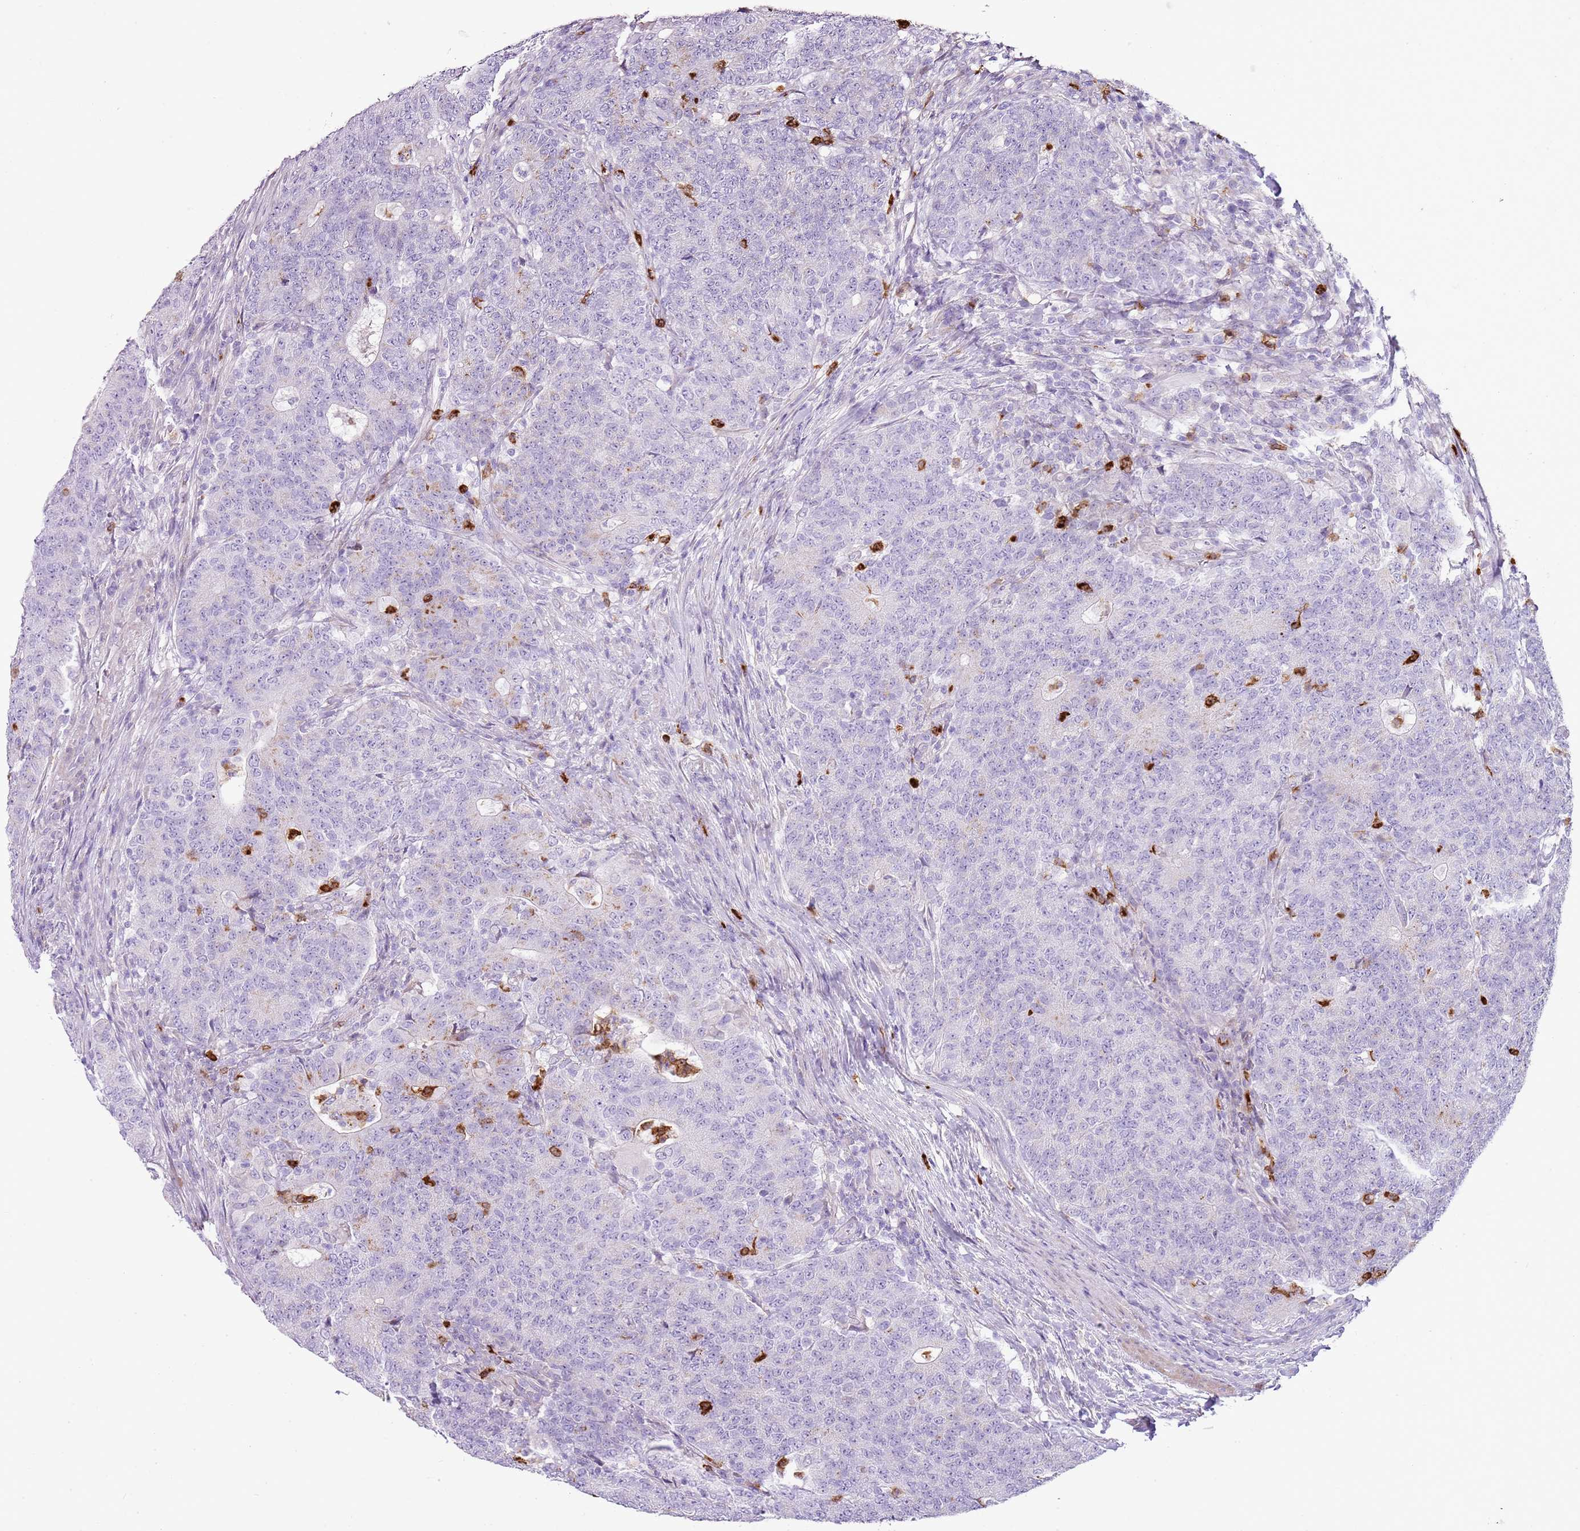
{"staining": {"intensity": "negative", "quantity": "none", "location": "none"}, "tissue": "colorectal cancer", "cell_type": "Tumor cells", "image_type": "cancer", "snomed": [{"axis": "morphology", "description": "Adenocarcinoma, NOS"}, {"axis": "topography", "description": "Colon"}], "caption": "This is a histopathology image of immunohistochemistry staining of colorectal adenocarcinoma, which shows no staining in tumor cells.", "gene": "CD177", "patient": {"sex": "female", "age": 75}}